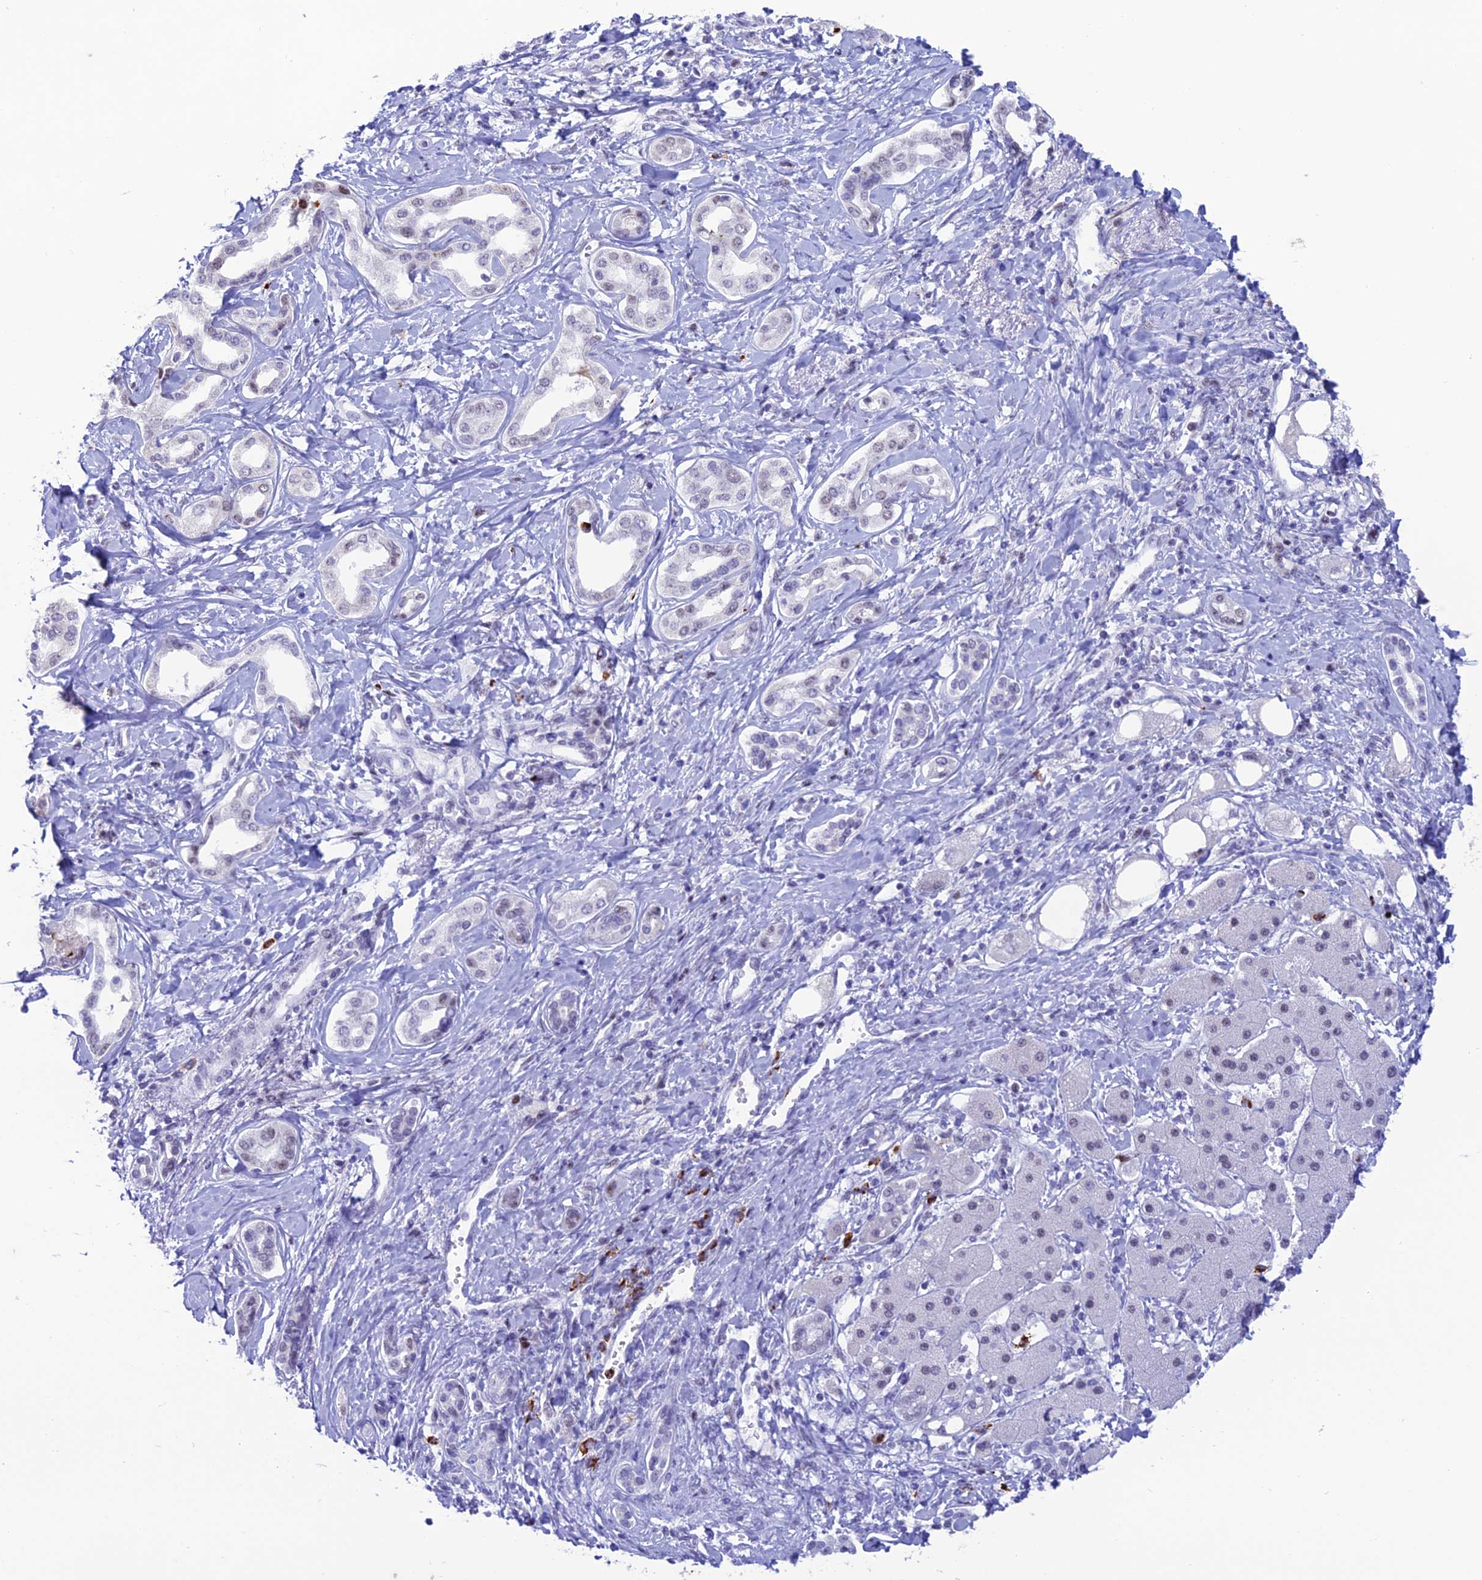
{"staining": {"intensity": "negative", "quantity": "none", "location": "none"}, "tissue": "liver cancer", "cell_type": "Tumor cells", "image_type": "cancer", "snomed": [{"axis": "morphology", "description": "Cholangiocarcinoma"}, {"axis": "topography", "description": "Liver"}], "caption": "The immunohistochemistry micrograph has no significant expression in tumor cells of cholangiocarcinoma (liver) tissue. (Stains: DAB IHC with hematoxylin counter stain, Microscopy: brightfield microscopy at high magnification).", "gene": "MFSD2B", "patient": {"sex": "female", "age": 77}}